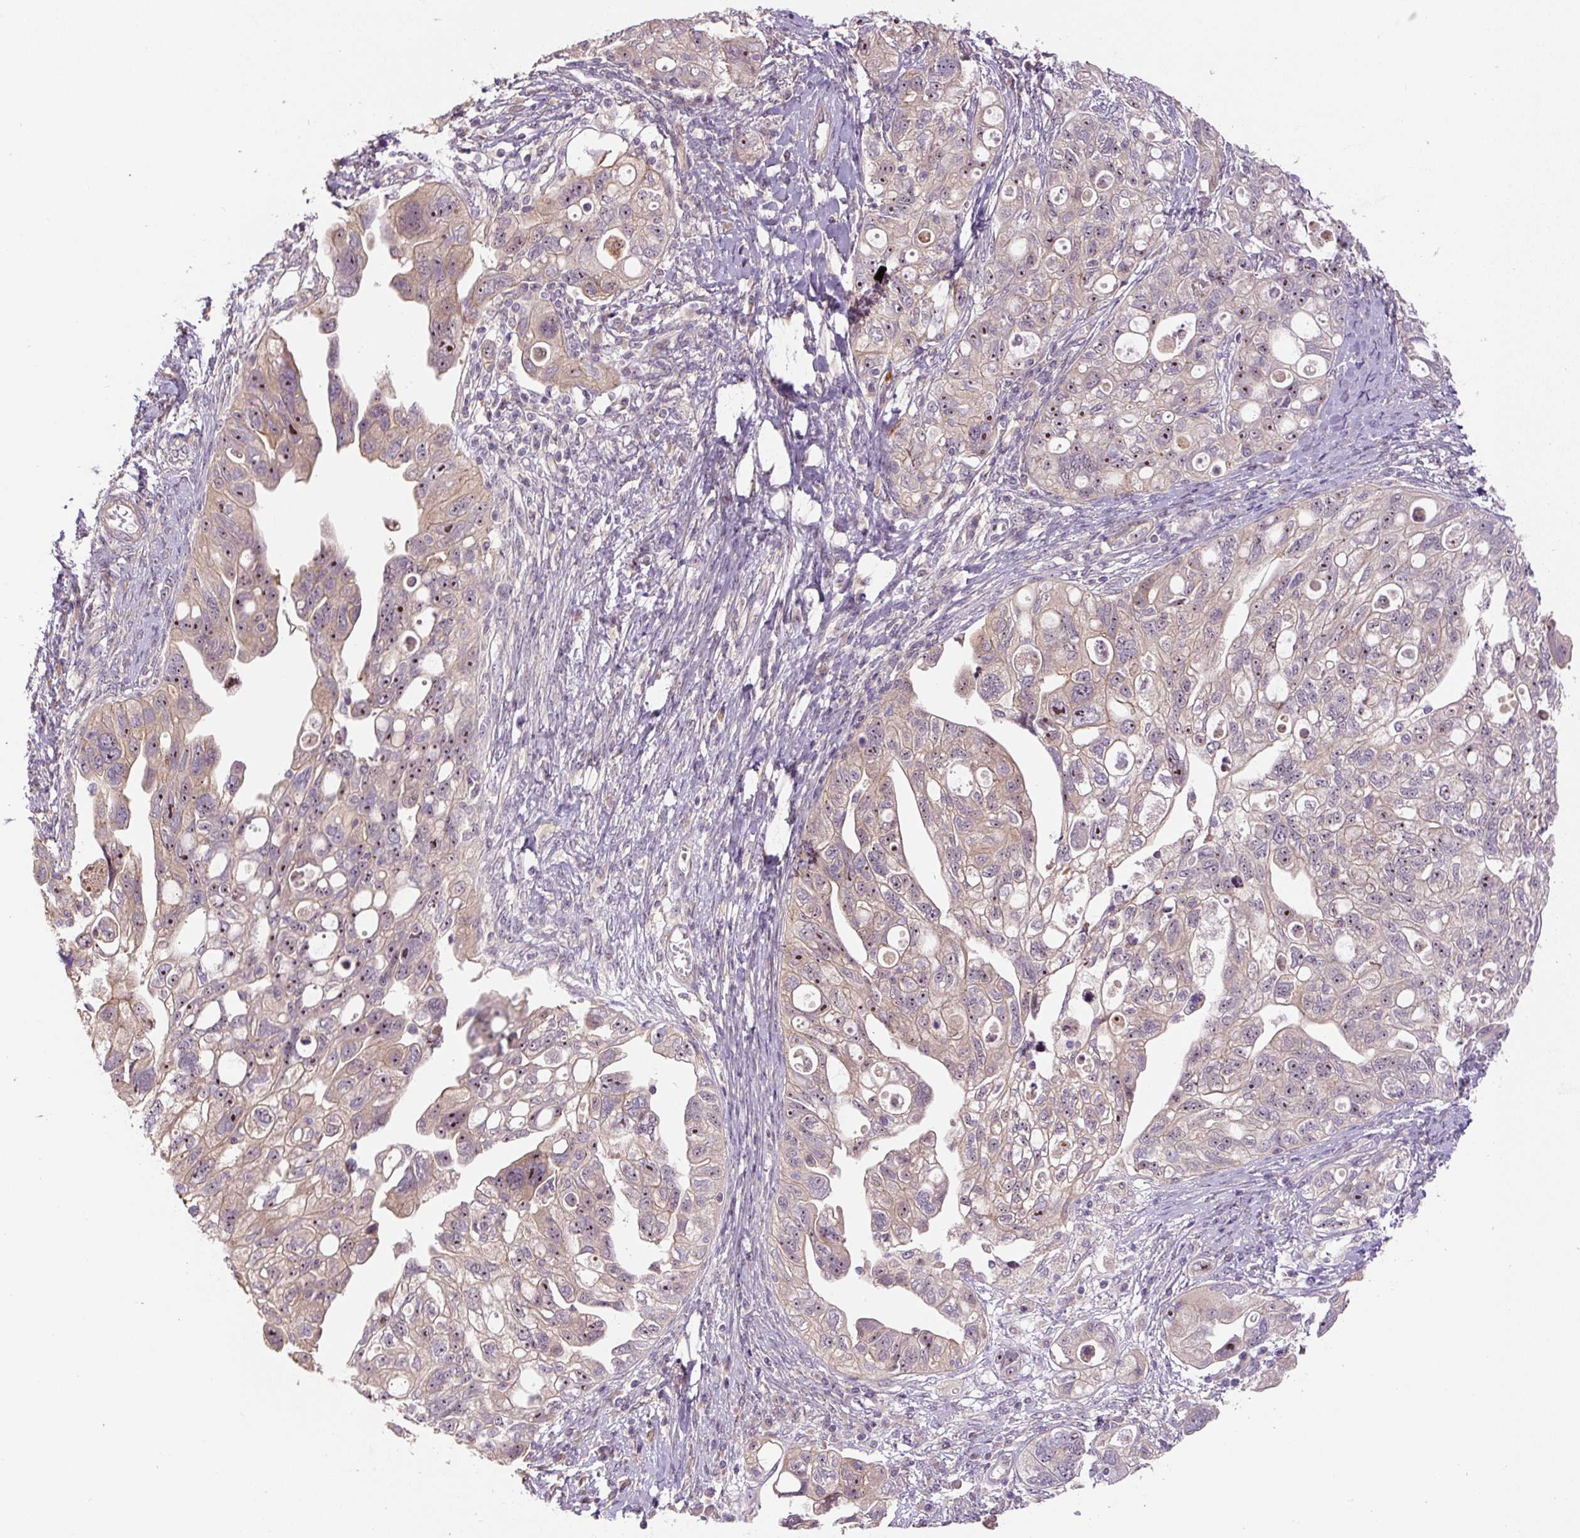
{"staining": {"intensity": "moderate", "quantity": "25%-75%", "location": "nuclear"}, "tissue": "ovarian cancer", "cell_type": "Tumor cells", "image_type": "cancer", "snomed": [{"axis": "morphology", "description": "Carcinoma, NOS"}, {"axis": "morphology", "description": "Cystadenocarcinoma, serous, NOS"}, {"axis": "topography", "description": "Ovary"}], "caption": "Protein staining by immunohistochemistry reveals moderate nuclear expression in about 25%-75% of tumor cells in ovarian cancer. (DAB (3,3'-diaminobenzidine) = brown stain, brightfield microscopy at high magnification).", "gene": "TMEM151B", "patient": {"sex": "female", "age": 69}}